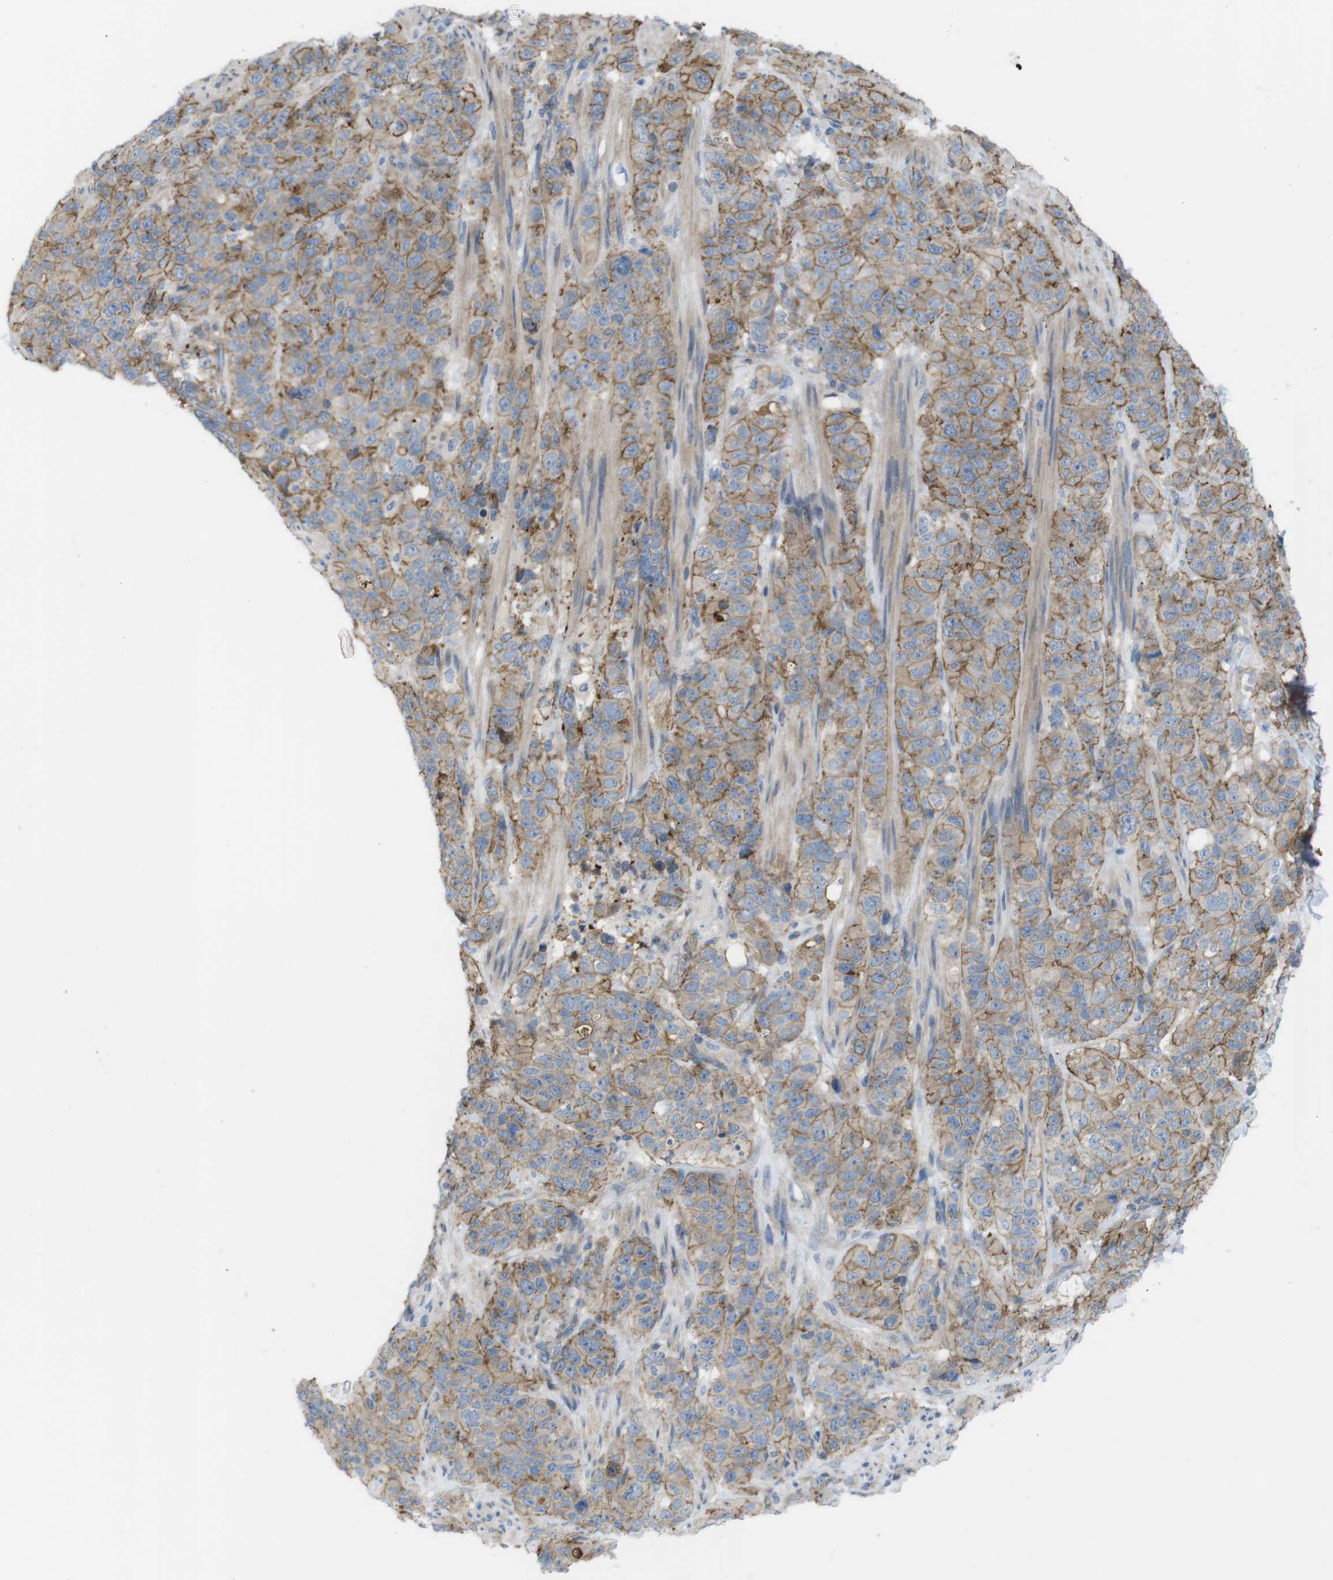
{"staining": {"intensity": "moderate", "quantity": ">75%", "location": "cytoplasmic/membranous"}, "tissue": "stomach cancer", "cell_type": "Tumor cells", "image_type": "cancer", "snomed": [{"axis": "morphology", "description": "Adenocarcinoma, NOS"}, {"axis": "topography", "description": "Stomach"}], "caption": "Moderate cytoplasmic/membranous expression is identified in approximately >75% of tumor cells in stomach cancer (adenocarcinoma).", "gene": "PREX2", "patient": {"sex": "male", "age": 48}}